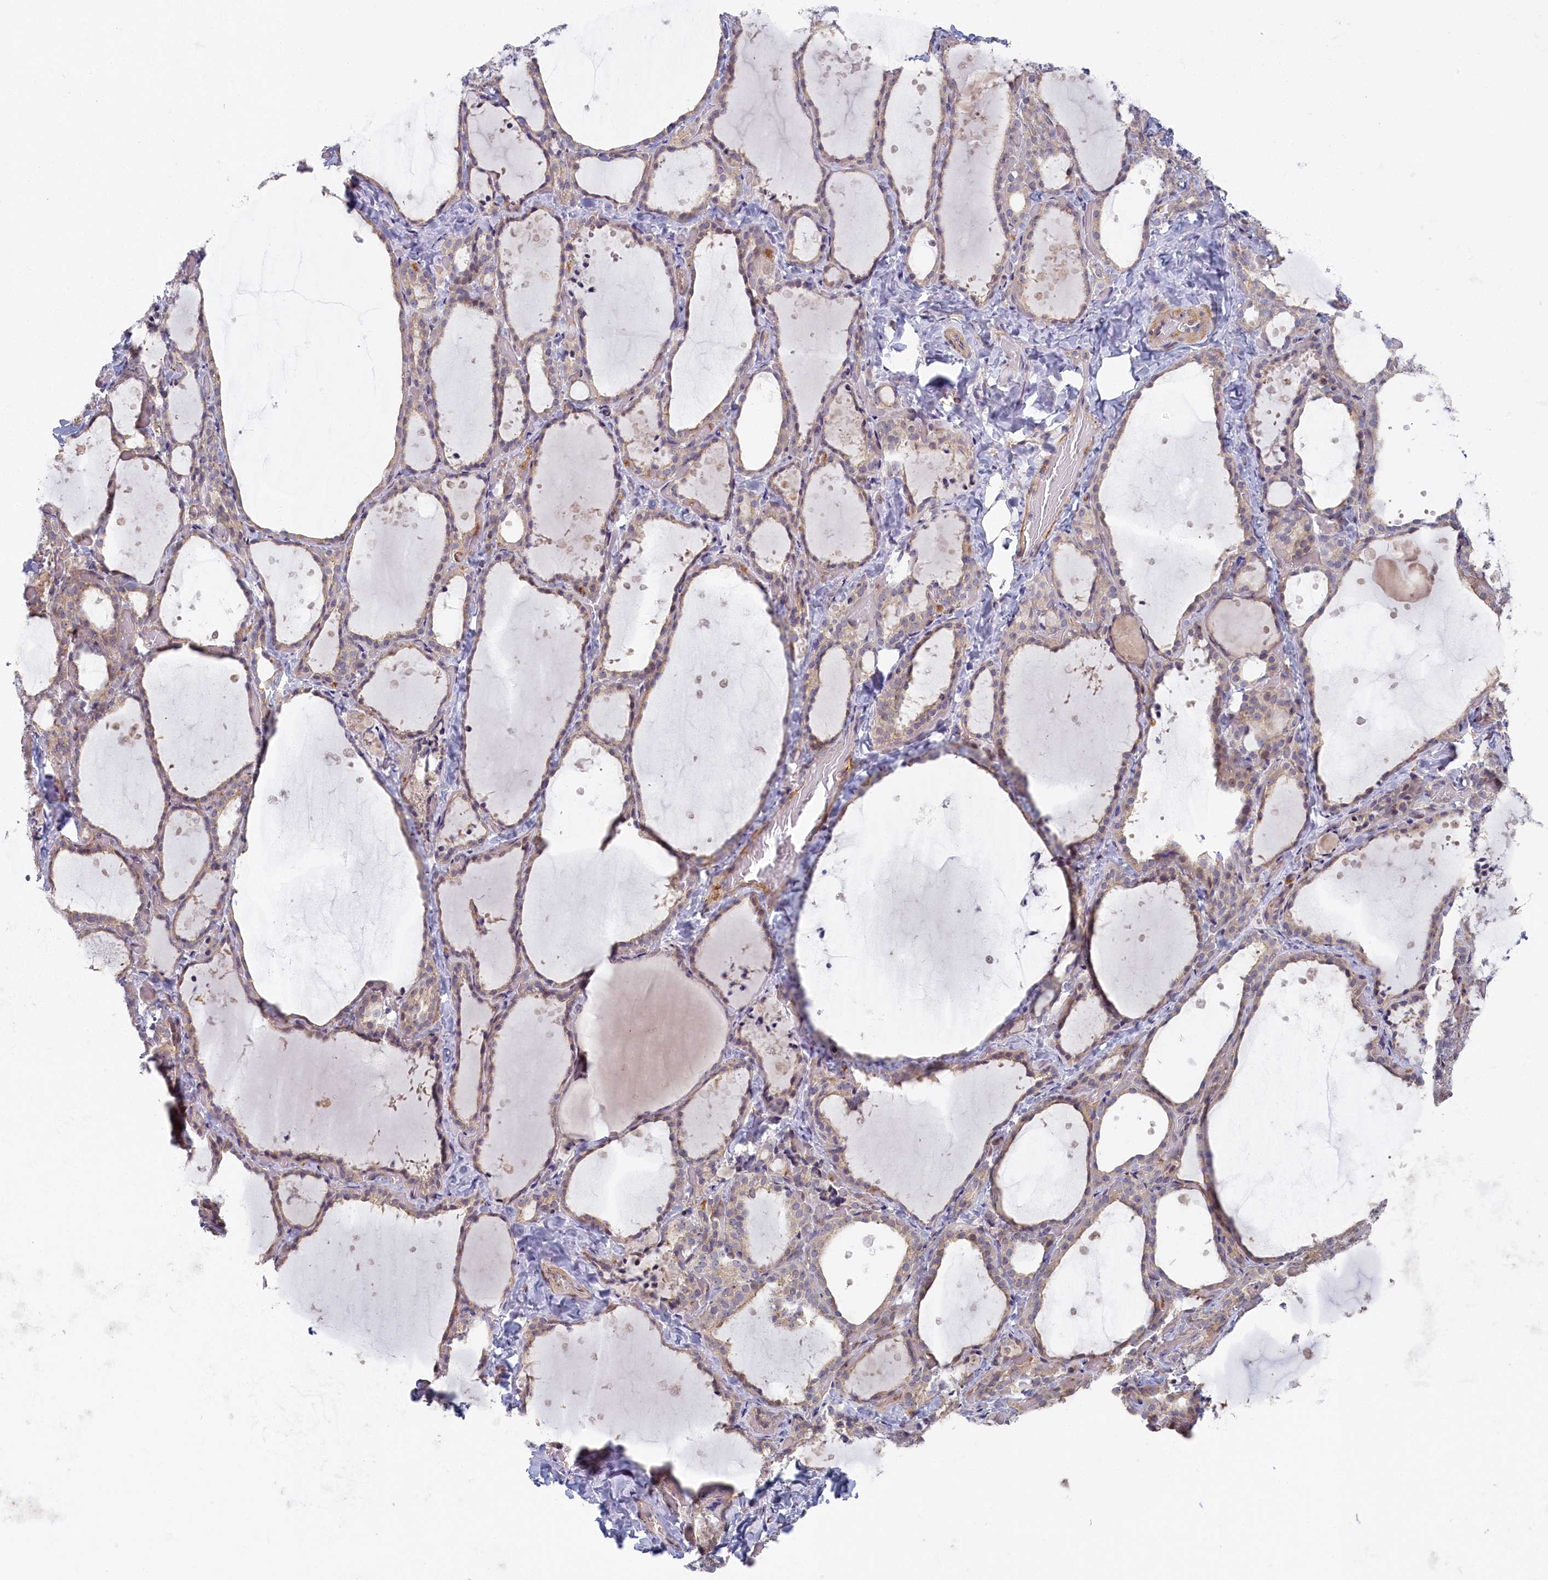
{"staining": {"intensity": "weak", "quantity": "25%-75%", "location": "cytoplasmic/membranous"}, "tissue": "thyroid gland", "cell_type": "Glandular cells", "image_type": "normal", "snomed": [{"axis": "morphology", "description": "Normal tissue, NOS"}, {"axis": "topography", "description": "Thyroid gland"}], "caption": "This photomicrograph demonstrates immunohistochemistry staining of normal thyroid gland, with low weak cytoplasmic/membranous staining in about 25%-75% of glandular cells.", "gene": "INTS4", "patient": {"sex": "female", "age": 44}}